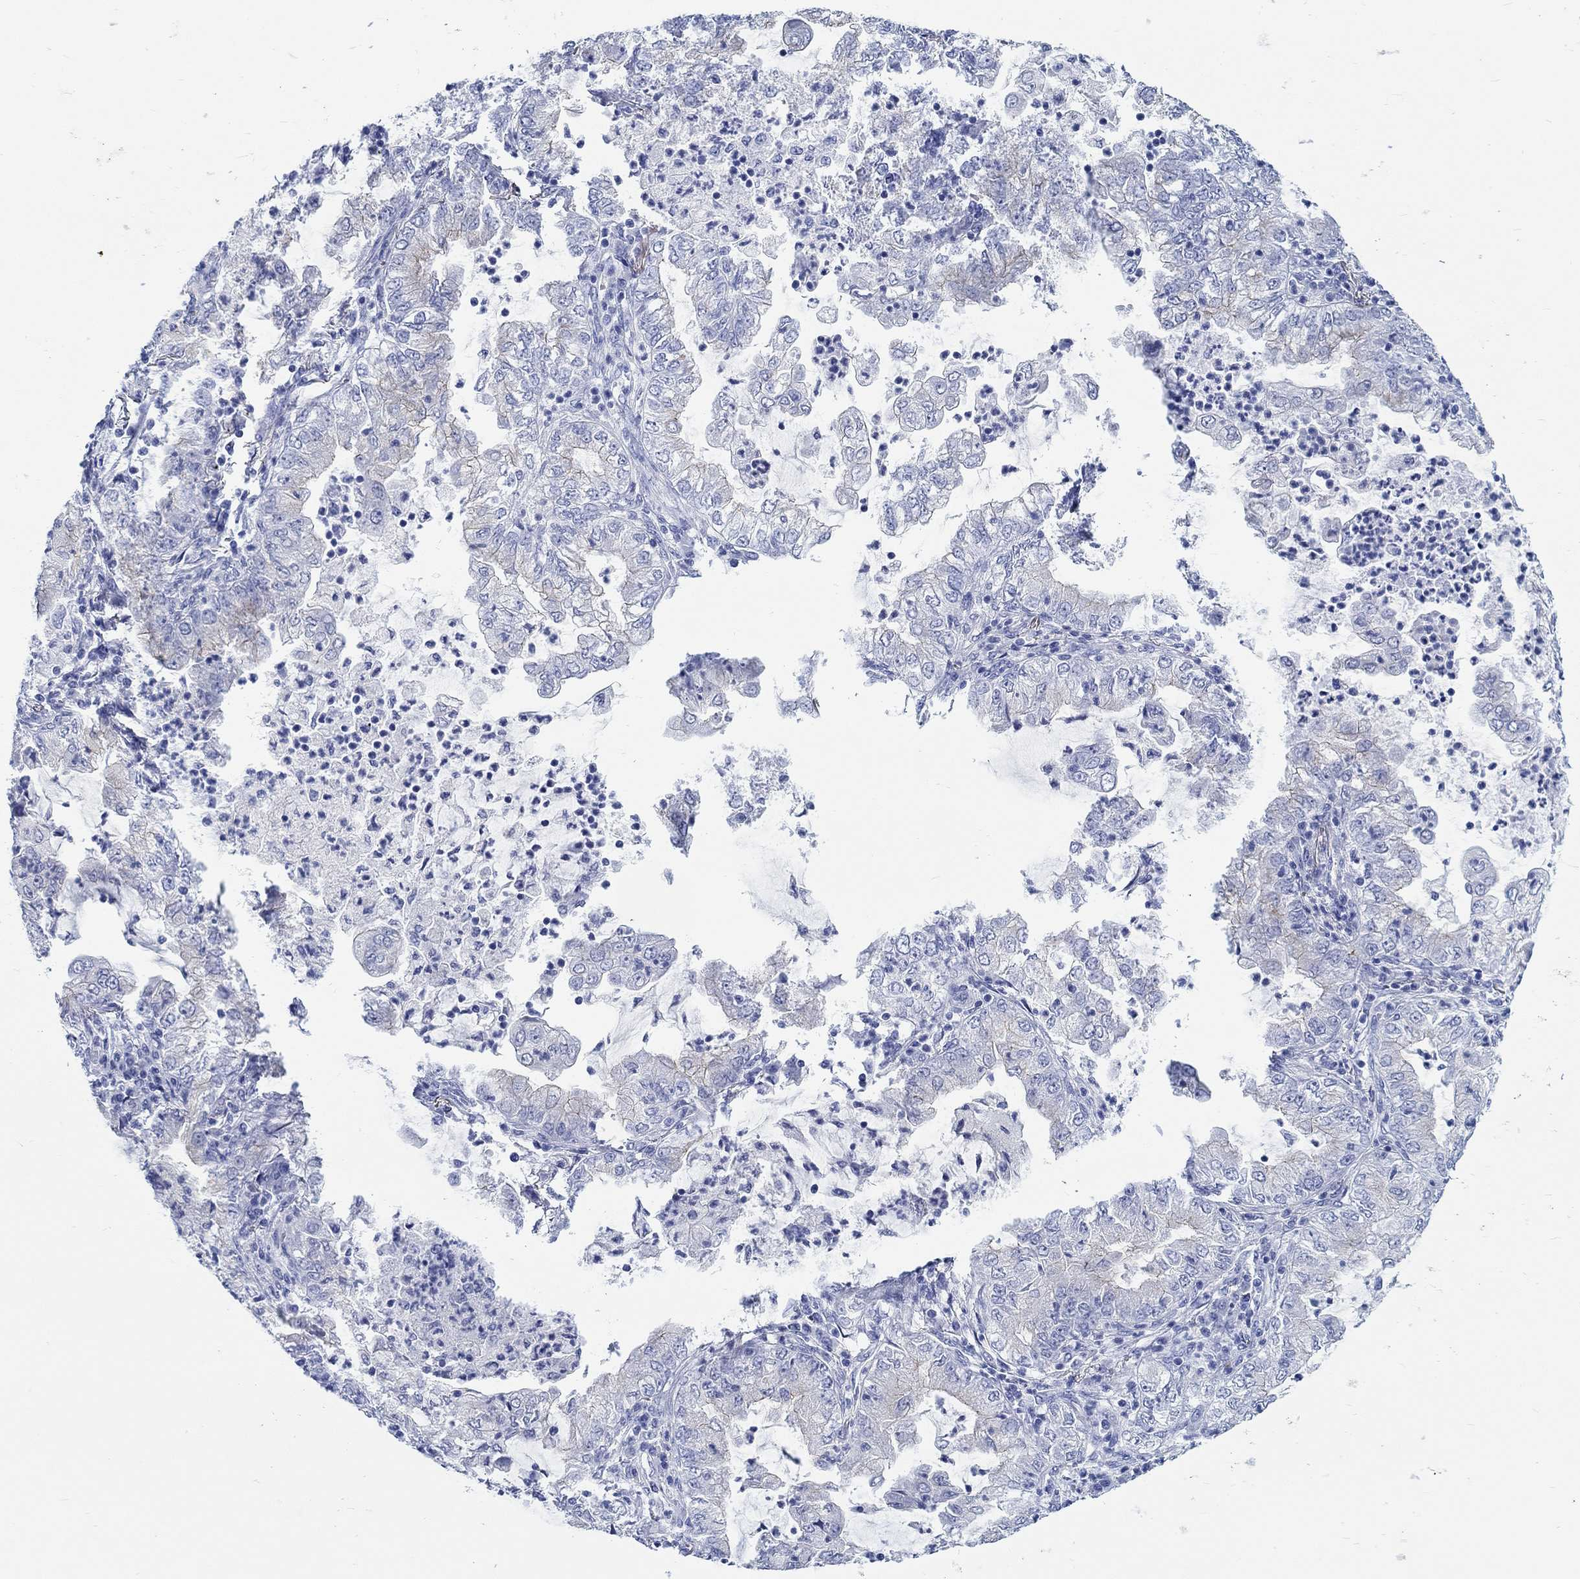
{"staining": {"intensity": "negative", "quantity": "none", "location": "none"}, "tissue": "lung cancer", "cell_type": "Tumor cells", "image_type": "cancer", "snomed": [{"axis": "morphology", "description": "Adenocarcinoma, NOS"}, {"axis": "topography", "description": "Lung"}], "caption": "Immunohistochemistry micrograph of lung cancer (adenocarcinoma) stained for a protein (brown), which displays no expression in tumor cells.", "gene": "RD3L", "patient": {"sex": "female", "age": 73}}